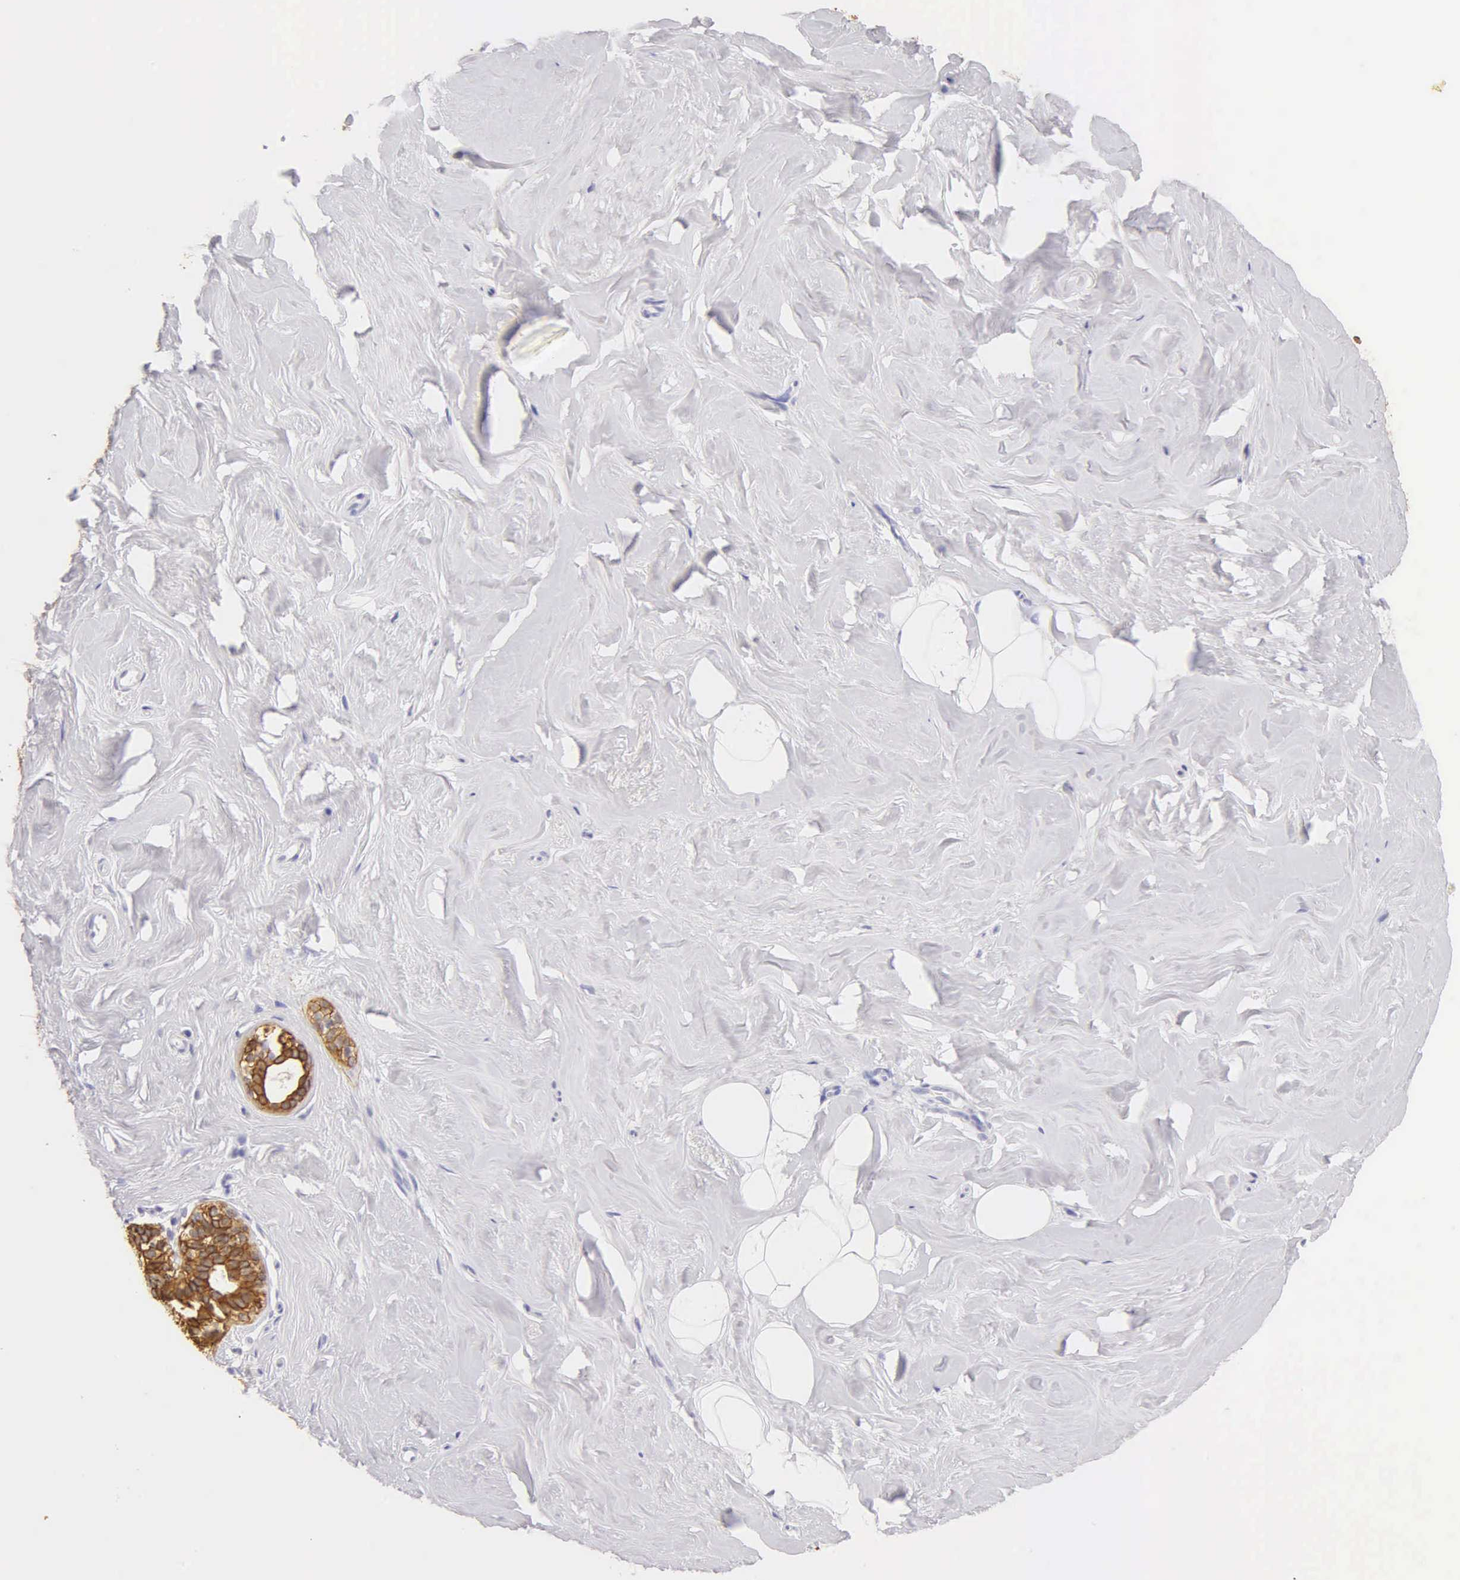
{"staining": {"intensity": "negative", "quantity": "none", "location": "none"}, "tissue": "breast", "cell_type": "Adipocytes", "image_type": "normal", "snomed": [{"axis": "morphology", "description": "Normal tissue, NOS"}, {"axis": "topography", "description": "Breast"}], "caption": "An IHC micrograph of benign breast is shown. There is no staining in adipocytes of breast. Brightfield microscopy of immunohistochemistry stained with DAB (brown) and hematoxylin (blue), captured at high magnification.", "gene": "KRT14", "patient": {"sex": "female", "age": 54}}